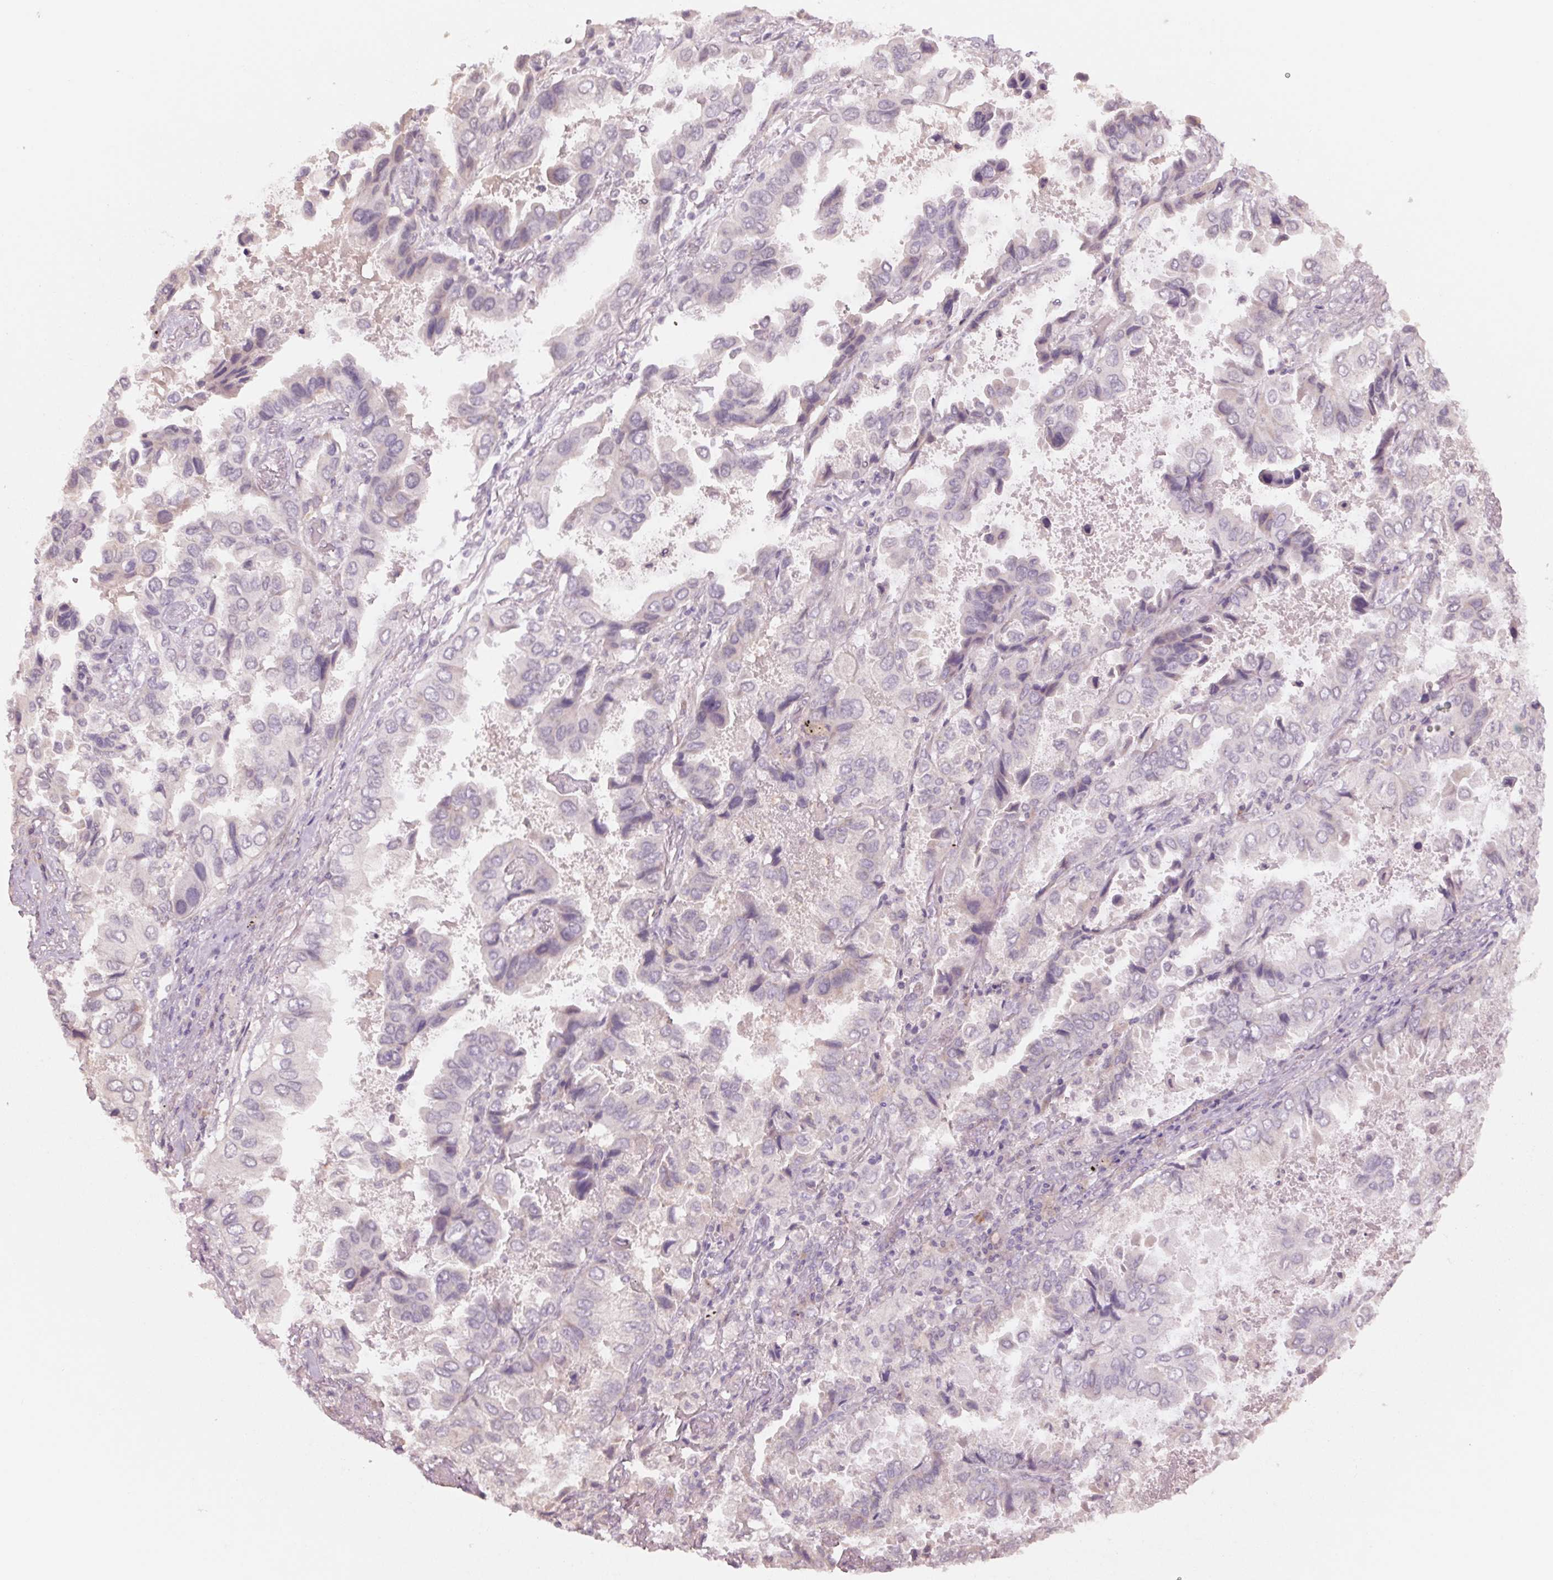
{"staining": {"intensity": "negative", "quantity": "none", "location": "none"}, "tissue": "lung cancer", "cell_type": "Tumor cells", "image_type": "cancer", "snomed": [{"axis": "morphology", "description": "Aneuploidy"}, {"axis": "morphology", "description": "Adenocarcinoma, NOS"}, {"axis": "morphology", "description": "Adenocarcinoma, metastatic, NOS"}, {"axis": "topography", "description": "Lymph node"}, {"axis": "topography", "description": "Lung"}], "caption": "High magnification brightfield microscopy of lung cancer stained with DAB (3,3'-diaminobenzidine) (brown) and counterstained with hematoxylin (blue): tumor cells show no significant positivity.", "gene": "PPIA", "patient": {"sex": "female", "age": 48}}